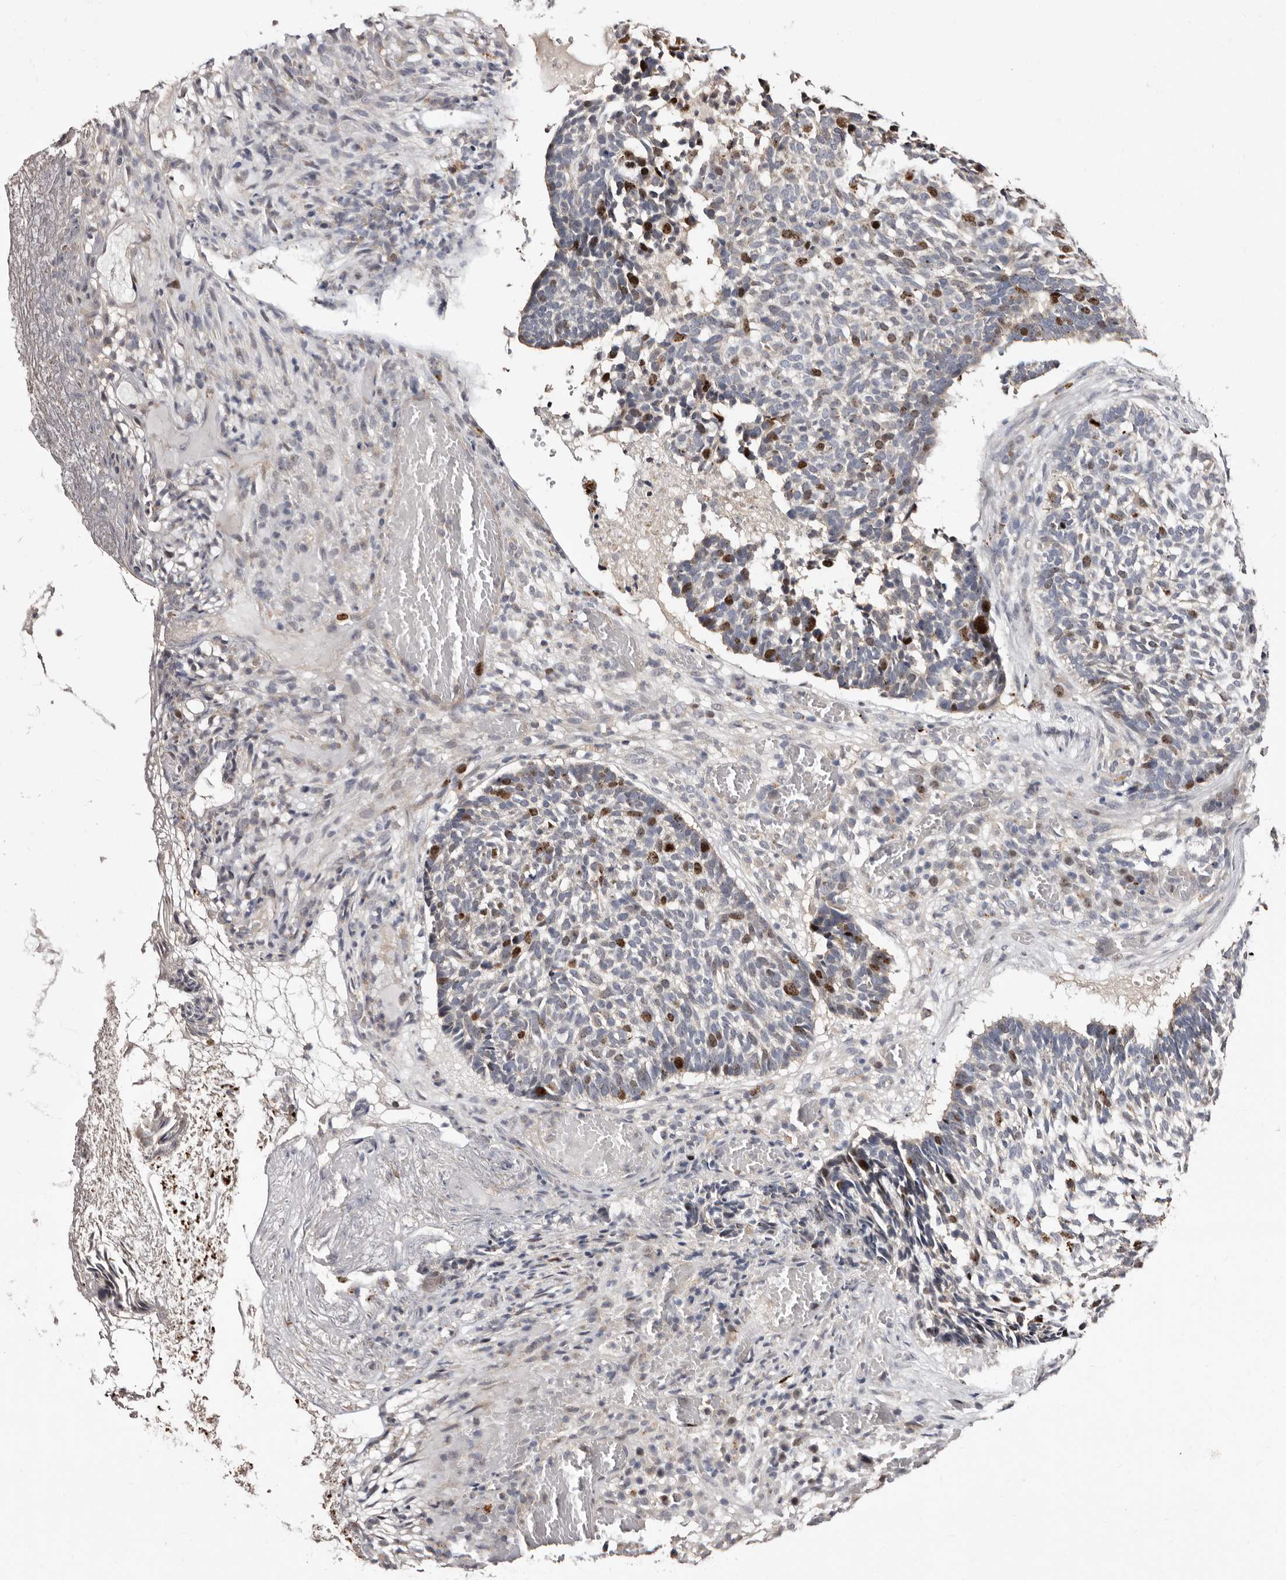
{"staining": {"intensity": "moderate", "quantity": "<25%", "location": "nuclear"}, "tissue": "skin cancer", "cell_type": "Tumor cells", "image_type": "cancer", "snomed": [{"axis": "morphology", "description": "Basal cell carcinoma"}, {"axis": "topography", "description": "Skin"}], "caption": "This image displays immunohistochemistry staining of human skin basal cell carcinoma, with low moderate nuclear expression in approximately <25% of tumor cells.", "gene": "CDCA8", "patient": {"sex": "male", "age": 85}}